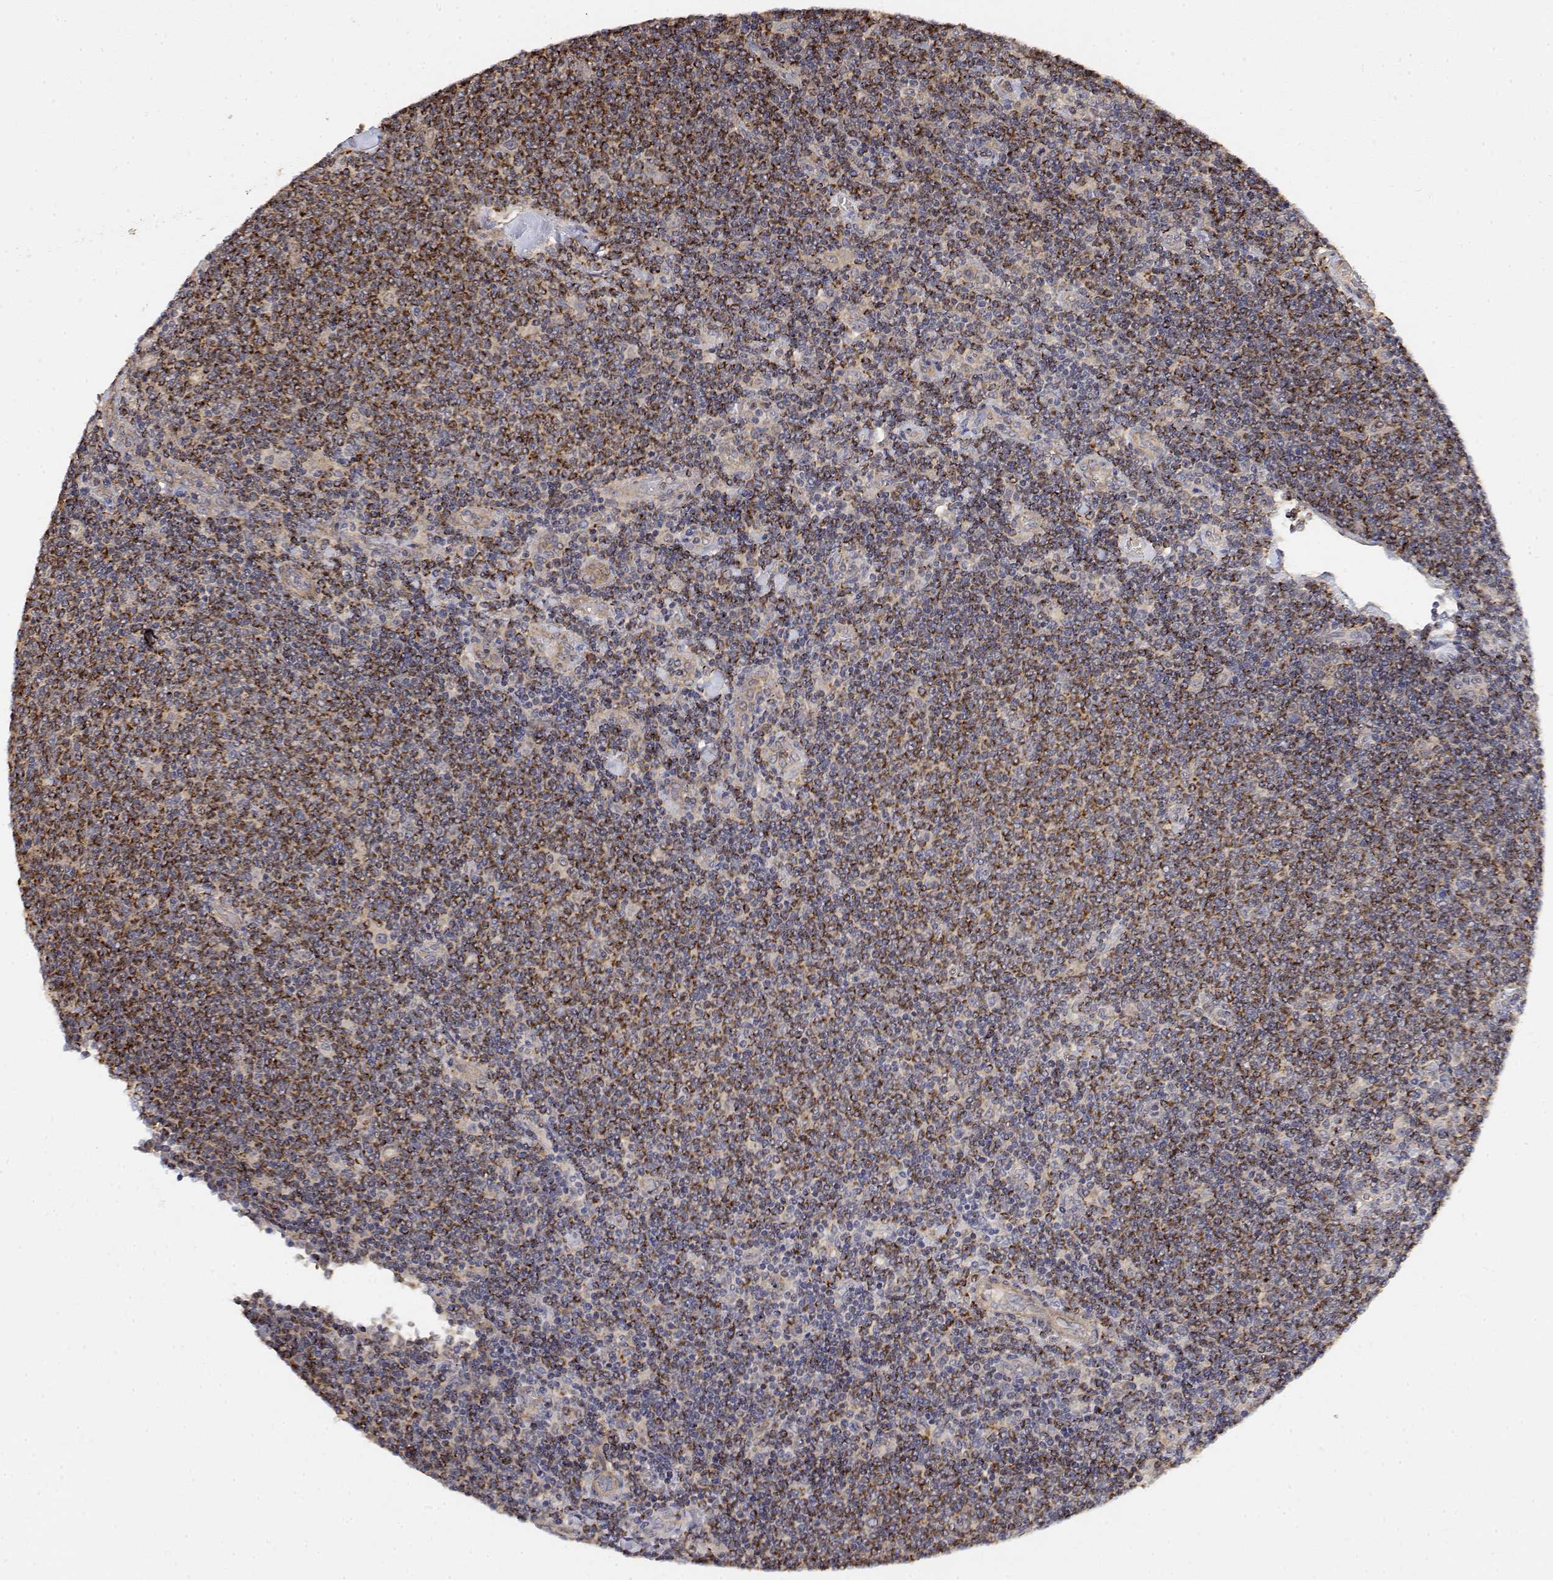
{"staining": {"intensity": "strong", "quantity": "25%-75%", "location": "cytoplasmic/membranous"}, "tissue": "lymphoma", "cell_type": "Tumor cells", "image_type": "cancer", "snomed": [{"axis": "morphology", "description": "Malignant lymphoma, non-Hodgkin's type, Low grade"}, {"axis": "topography", "description": "Lymph node"}], "caption": "Brown immunohistochemical staining in low-grade malignant lymphoma, non-Hodgkin's type displays strong cytoplasmic/membranous staining in about 25%-75% of tumor cells. The staining was performed using DAB (3,3'-diaminobenzidine), with brown indicating positive protein expression. Nuclei are stained blue with hematoxylin.", "gene": "LONRF3", "patient": {"sex": "male", "age": 52}}